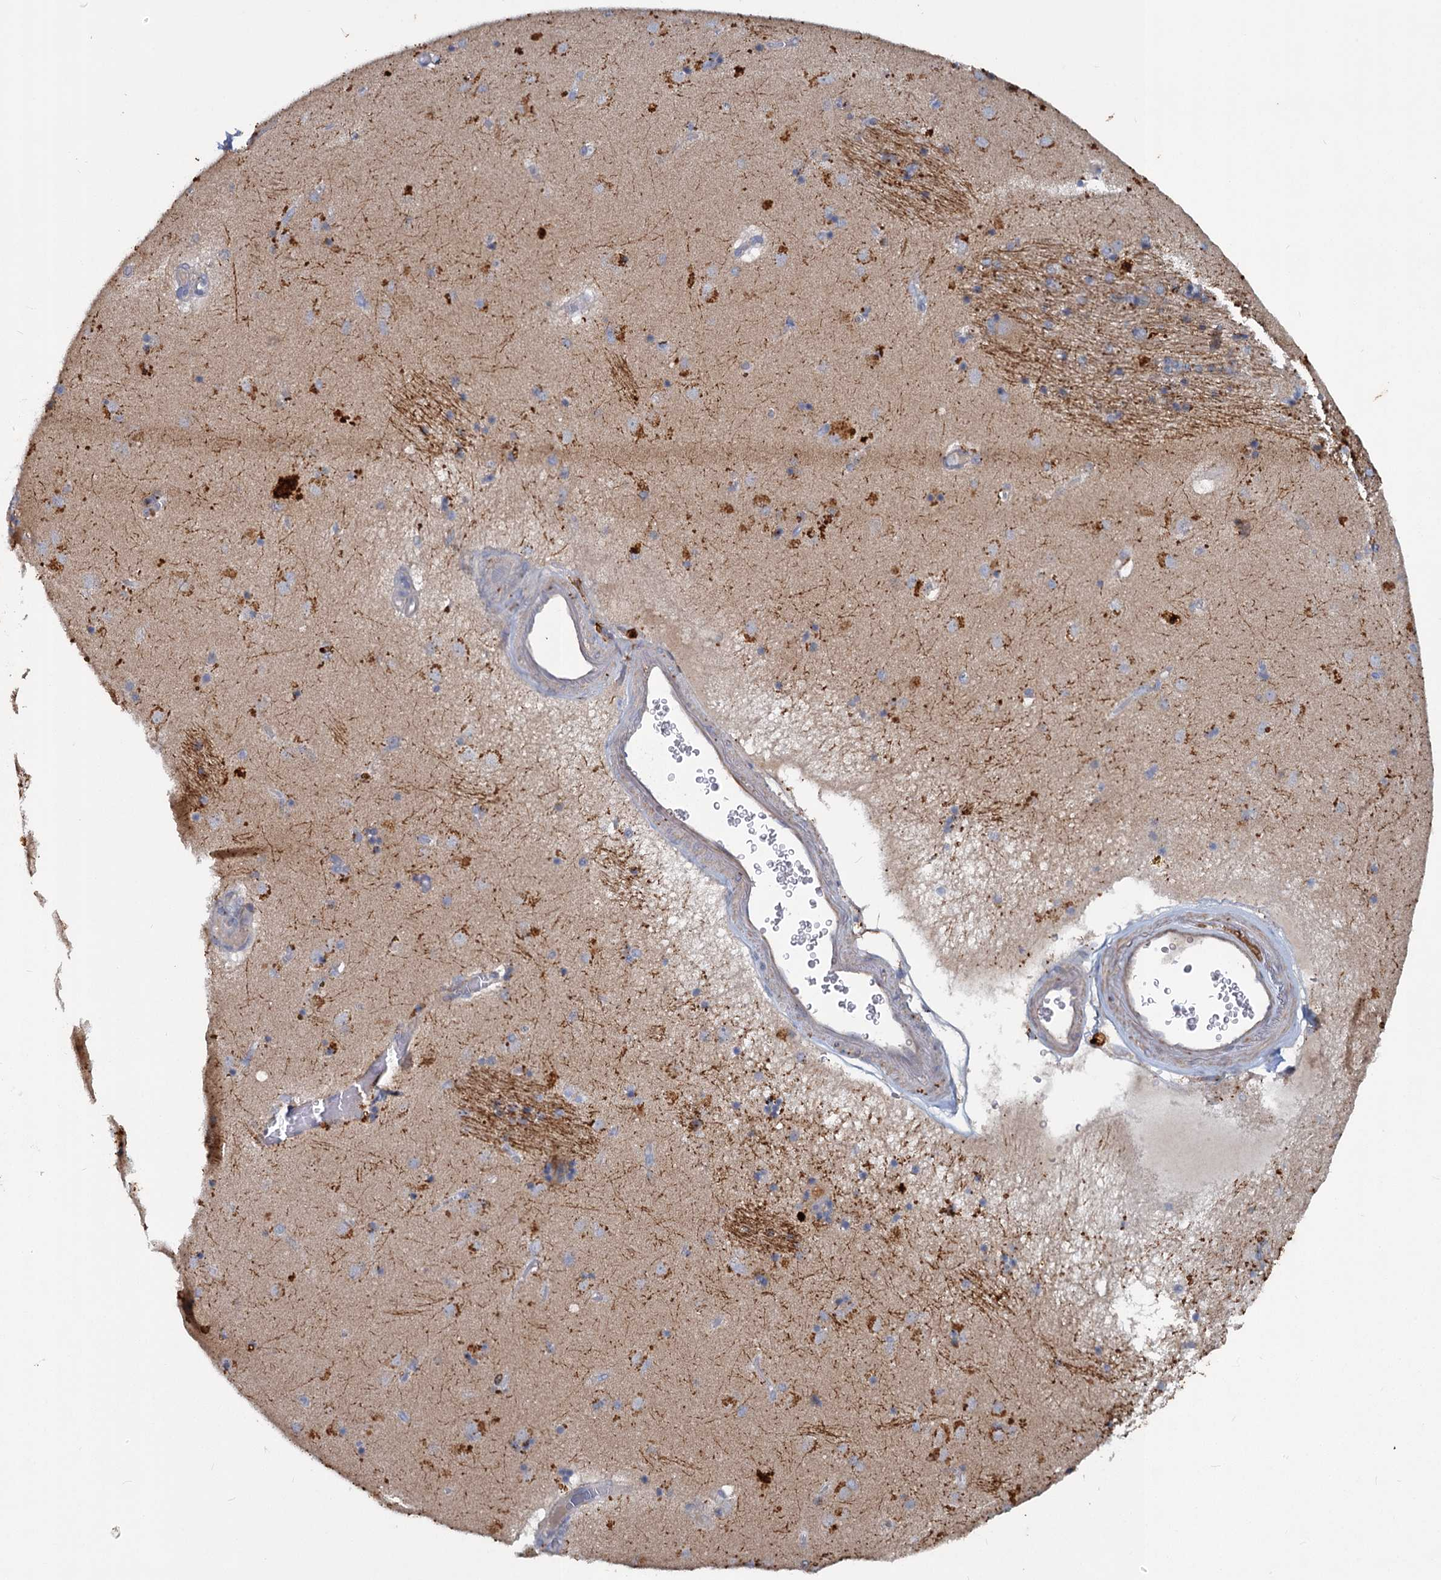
{"staining": {"intensity": "moderate", "quantity": "<25%", "location": "cytoplasmic/membranous"}, "tissue": "caudate", "cell_type": "Glial cells", "image_type": "normal", "snomed": [{"axis": "morphology", "description": "Normal tissue, NOS"}, {"axis": "topography", "description": "Lateral ventricle wall"}], "caption": "Immunohistochemistry (IHC) (DAB (3,3'-diaminobenzidine)) staining of benign caudate demonstrates moderate cytoplasmic/membranous protein expression in about <25% of glial cells.", "gene": "SLC2A7", "patient": {"sex": "male", "age": 70}}